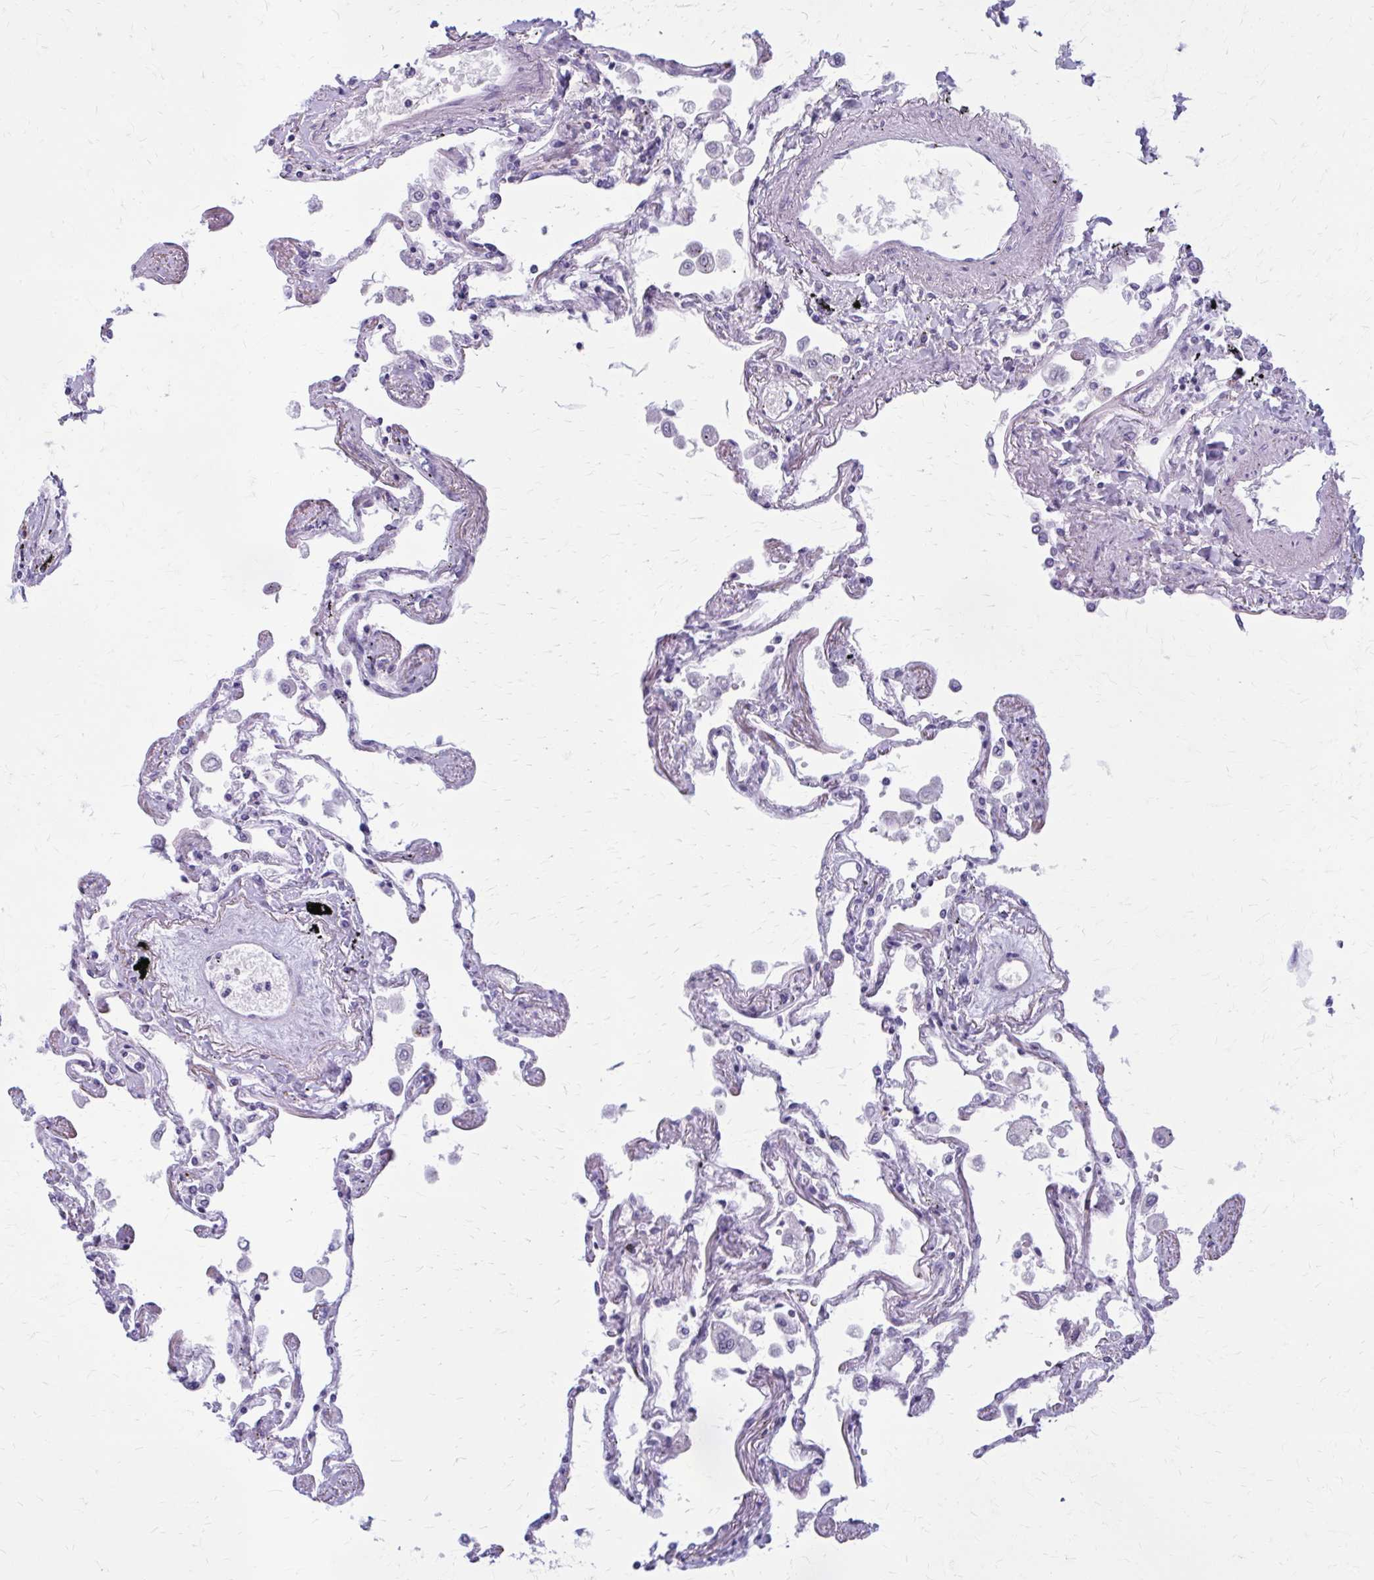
{"staining": {"intensity": "negative", "quantity": "none", "location": "none"}, "tissue": "lung", "cell_type": "Alveolar cells", "image_type": "normal", "snomed": [{"axis": "morphology", "description": "Normal tissue, NOS"}, {"axis": "morphology", "description": "Adenocarcinoma, NOS"}, {"axis": "topography", "description": "Cartilage tissue"}, {"axis": "topography", "description": "Lung"}], "caption": "Image shows no protein expression in alveolar cells of benign lung. (DAB immunohistochemistry with hematoxylin counter stain).", "gene": "ZDHHC7", "patient": {"sex": "female", "age": 67}}